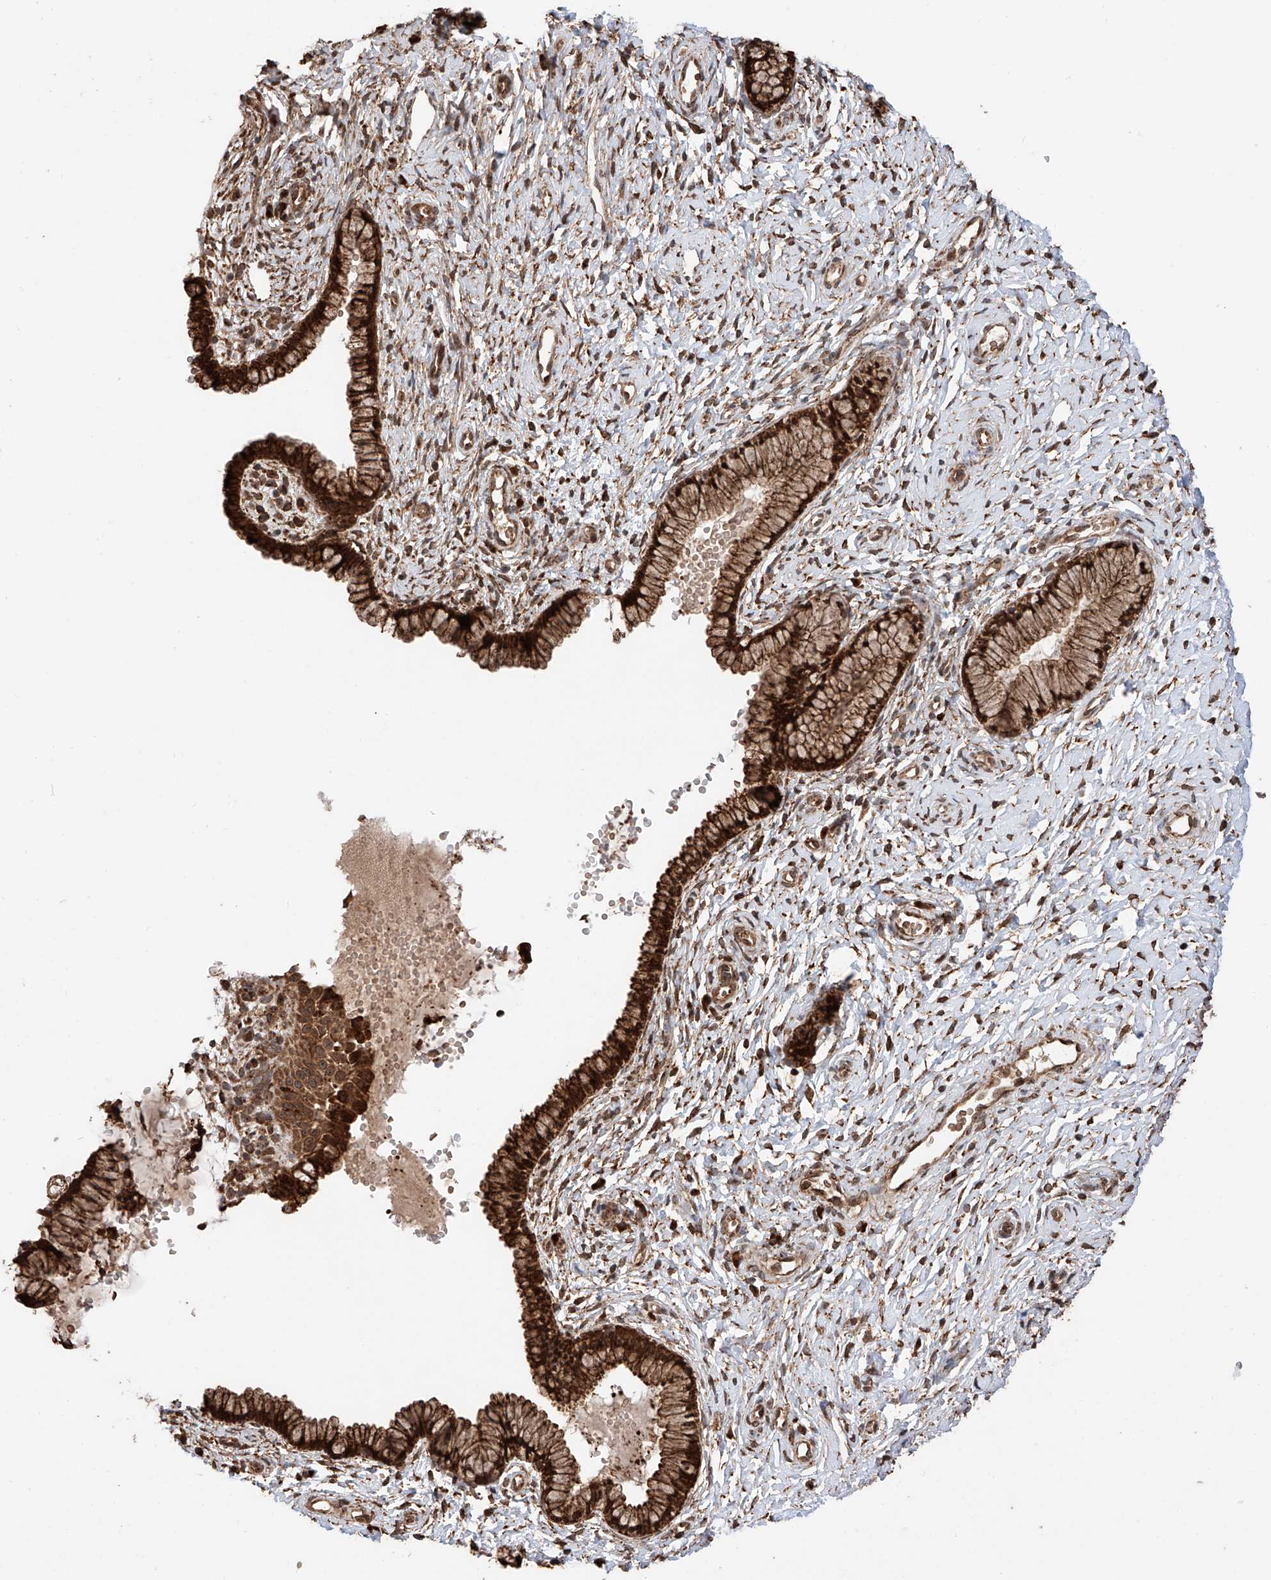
{"staining": {"intensity": "strong", "quantity": ">75%", "location": "cytoplasmic/membranous,nuclear"}, "tissue": "cervix", "cell_type": "Glandular cells", "image_type": "normal", "snomed": [{"axis": "morphology", "description": "Normal tissue, NOS"}, {"axis": "topography", "description": "Cervix"}], "caption": "Immunohistochemical staining of unremarkable human cervix shows high levels of strong cytoplasmic/membranous,nuclear staining in approximately >75% of glandular cells. Ihc stains the protein of interest in brown and the nuclei are stained blue.", "gene": "DNAH8", "patient": {"sex": "female", "age": 33}}